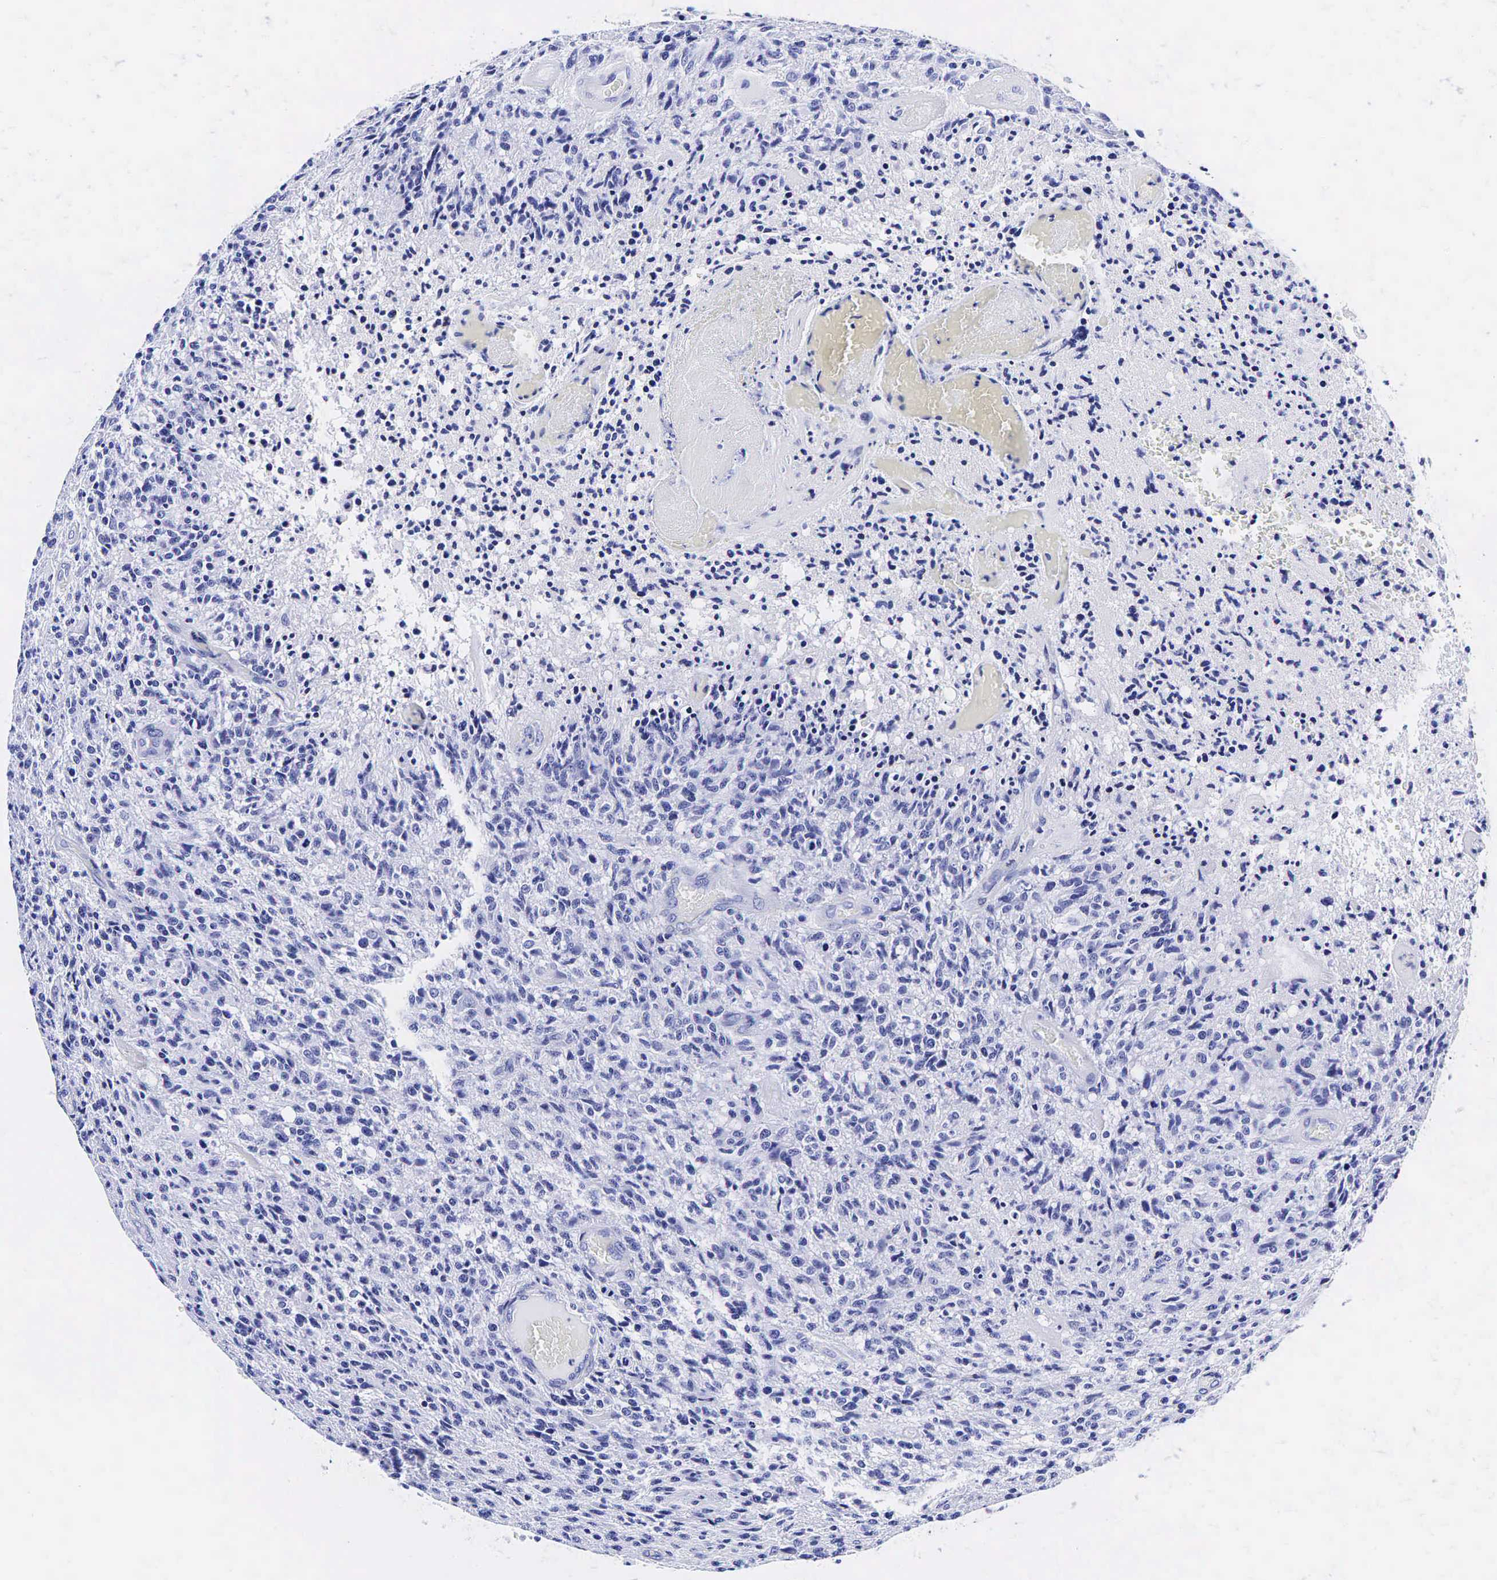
{"staining": {"intensity": "negative", "quantity": "none", "location": "none"}, "tissue": "glioma", "cell_type": "Tumor cells", "image_type": "cancer", "snomed": [{"axis": "morphology", "description": "Glioma, malignant, High grade"}, {"axis": "topography", "description": "Brain"}], "caption": "Protein analysis of glioma exhibits no significant positivity in tumor cells. (DAB immunohistochemistry (IHC) visualized using brightfield microscopy, high magnification).", "gene": "GCG", "patient": {"sex": "male", "age": 36}}